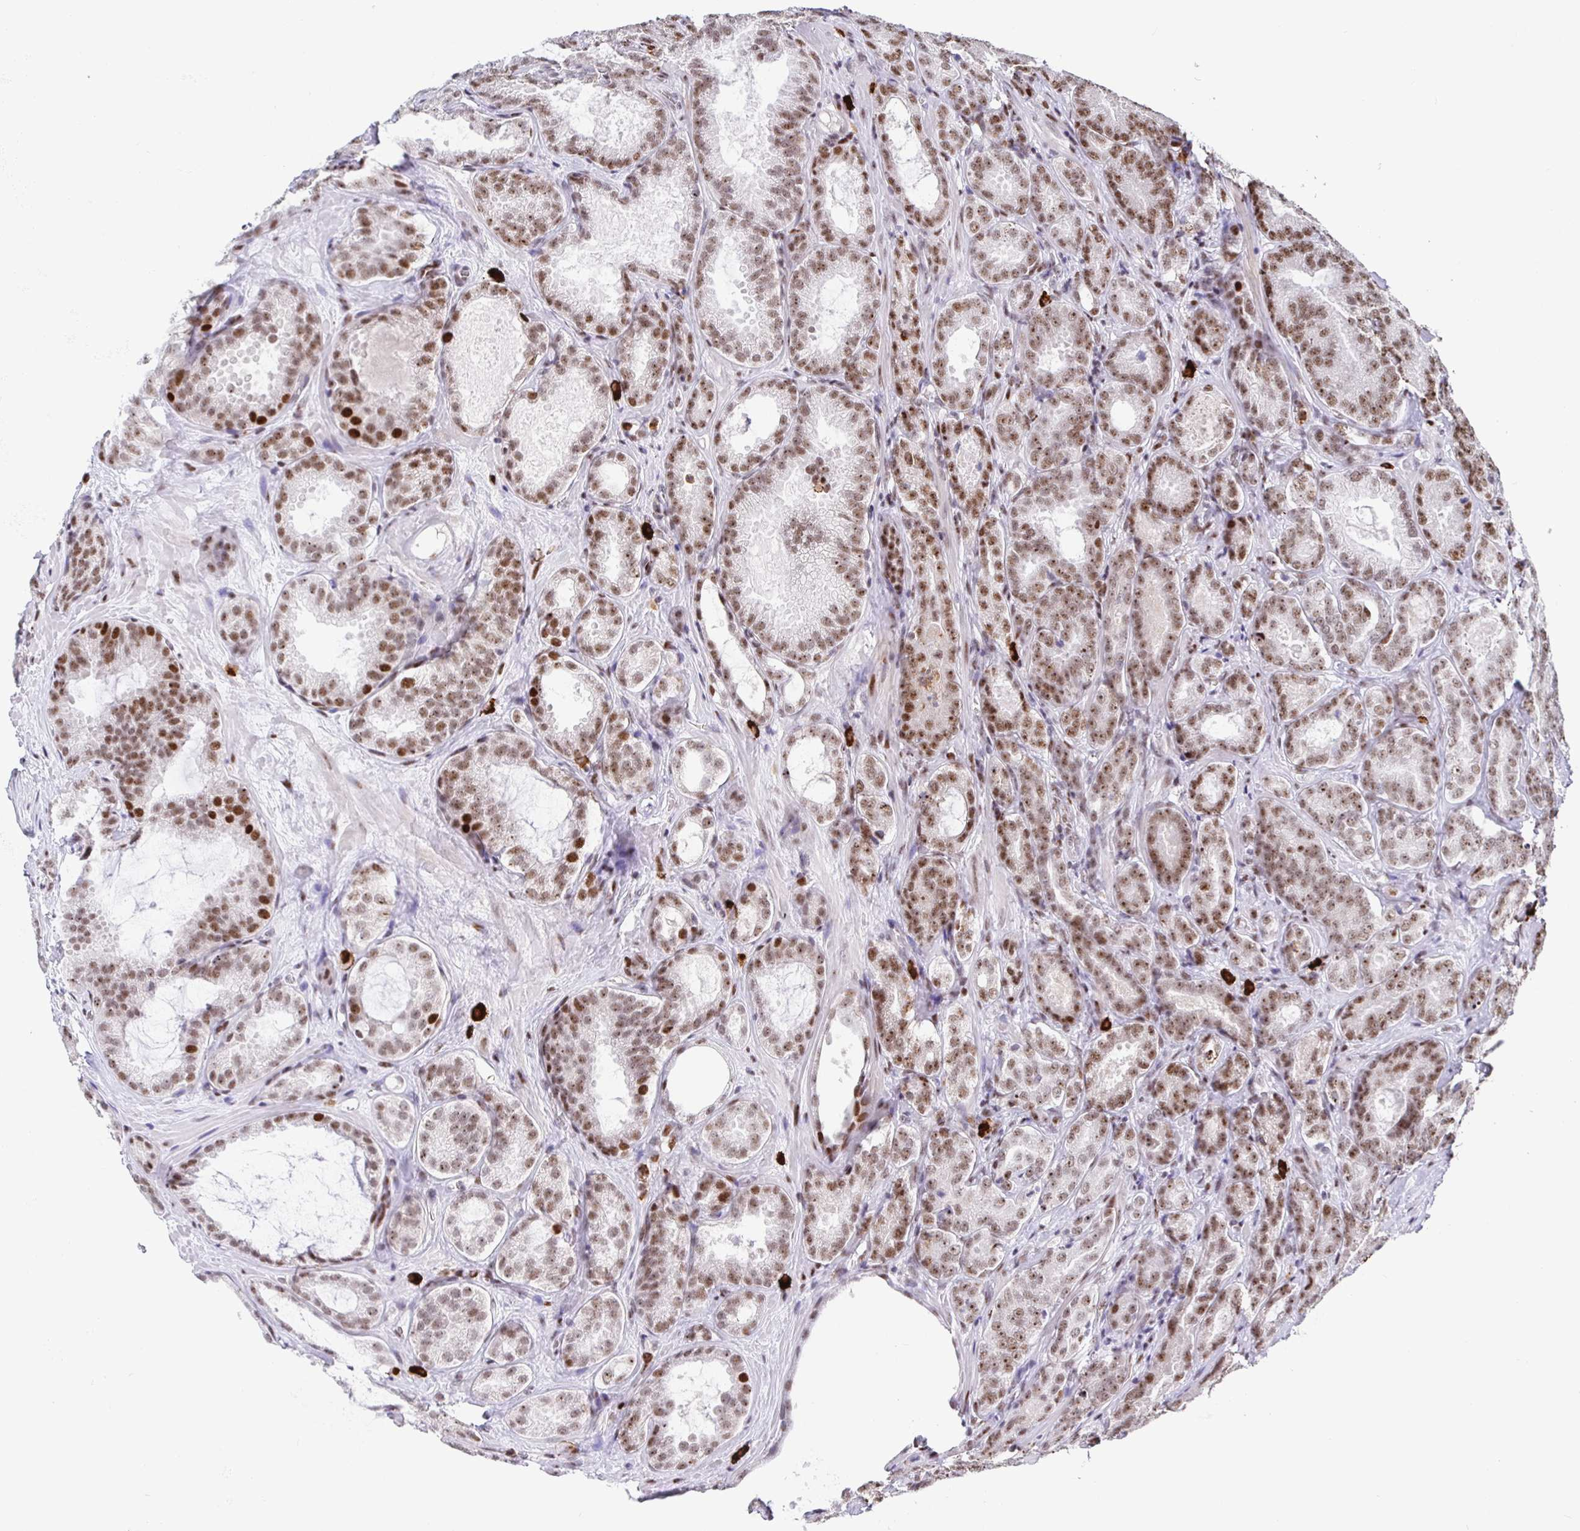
{"staining": {"intensity": "moderate", "quantity": ">75%", "location": "nuclear"}, "tissue": "prostate cancer", "cell_type": "Tumor cells", "image_type": "cancer", "snomed": [{"axis": "morphology", "description": "Adenocarcinoma, High grade"}, {"axis": "topography", "description": "Prostate"}], "caption": "Immunohistochemistry micrograph of neoplastic tissue: human prostate cancer (adenocarcinoma (high-grade)) stained using immunohistochemistry (IHC) shows medium levels of moderate protein expression localized specifically in the nuclear of tumor cells, appearing as a nuclear brown color.", "gene": "SETD5", "patient": {"sex": "male", "age": 64}}